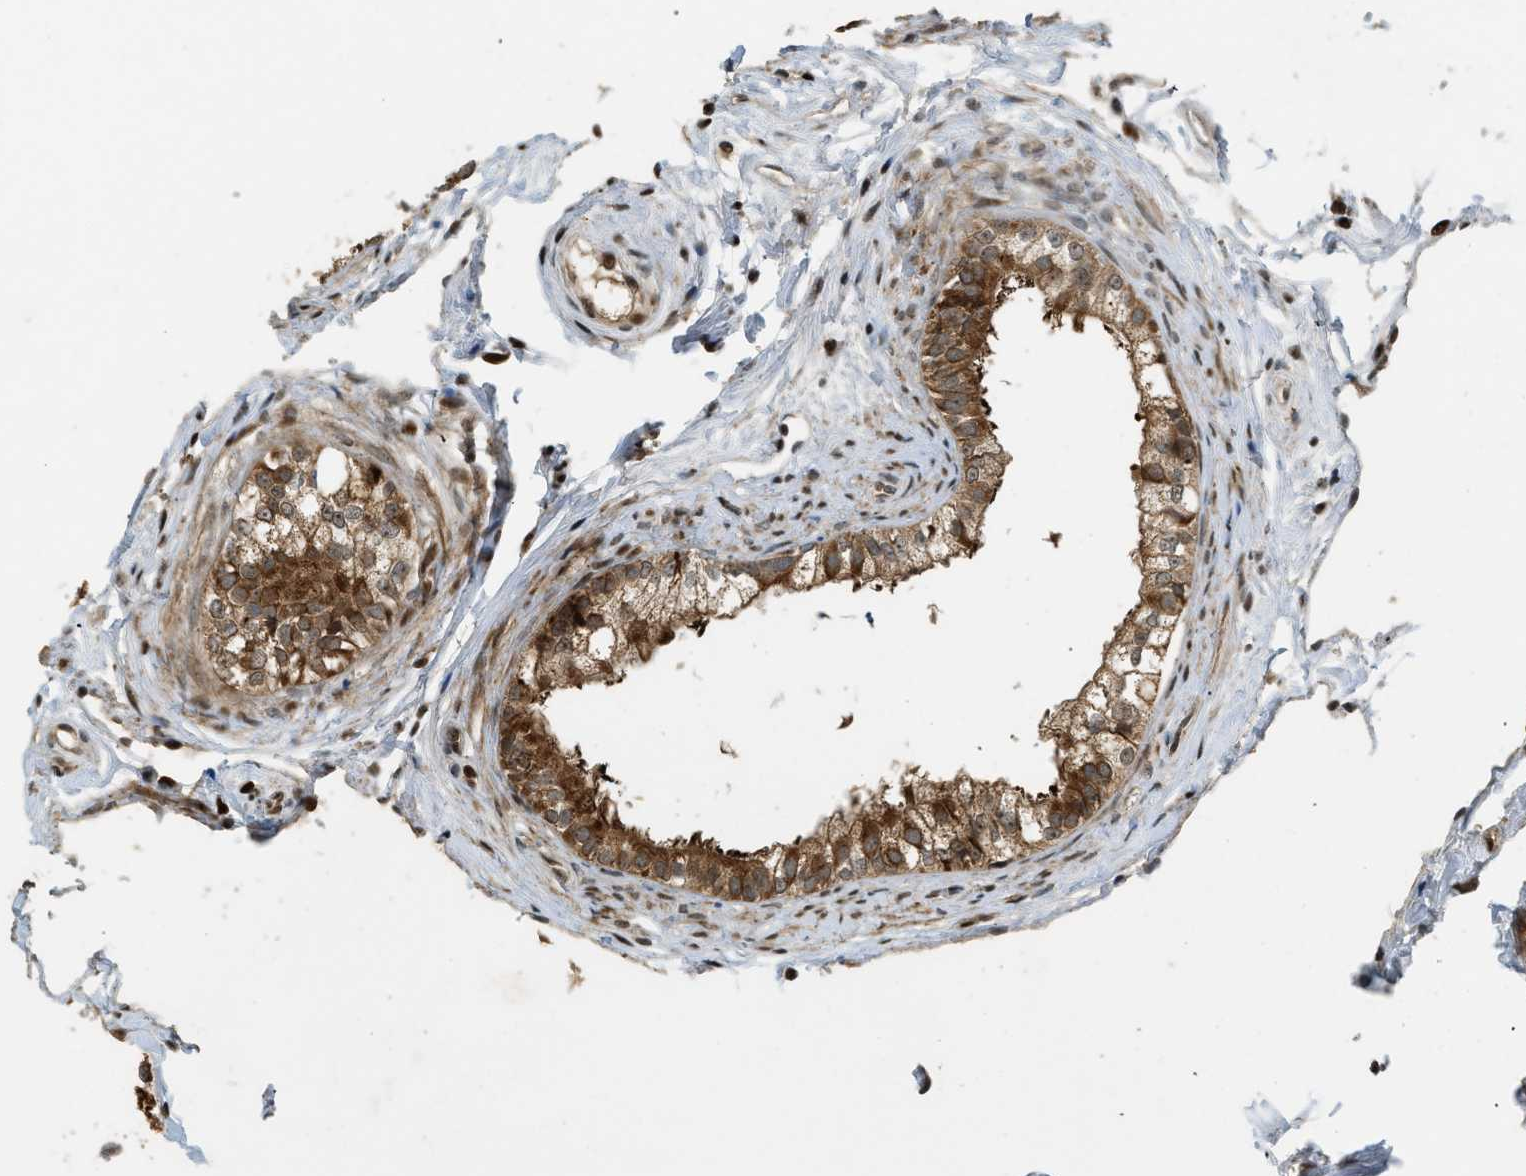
{"staining": {"intensity": "strong", "quantity": ">75%", "location": "cytoplasmic/membranous"}, "tissue": "epididymis", "cell_type": "Glandular cells", "image_type": "normal", "snomed": [{"axis": "morphology", "description": "Normal tissue, NOS"}, {"axis": "topography", "description": "Epididymis"}], "caption": "IHC image of benign epididymis stained for a protein (brown), which displays high levels of strong cytoplasmic/membranous positivity in approximately >75% of glandular cells.", "gene": "TRAPPC14", "patient": {"sex": "male", "age": 56}}